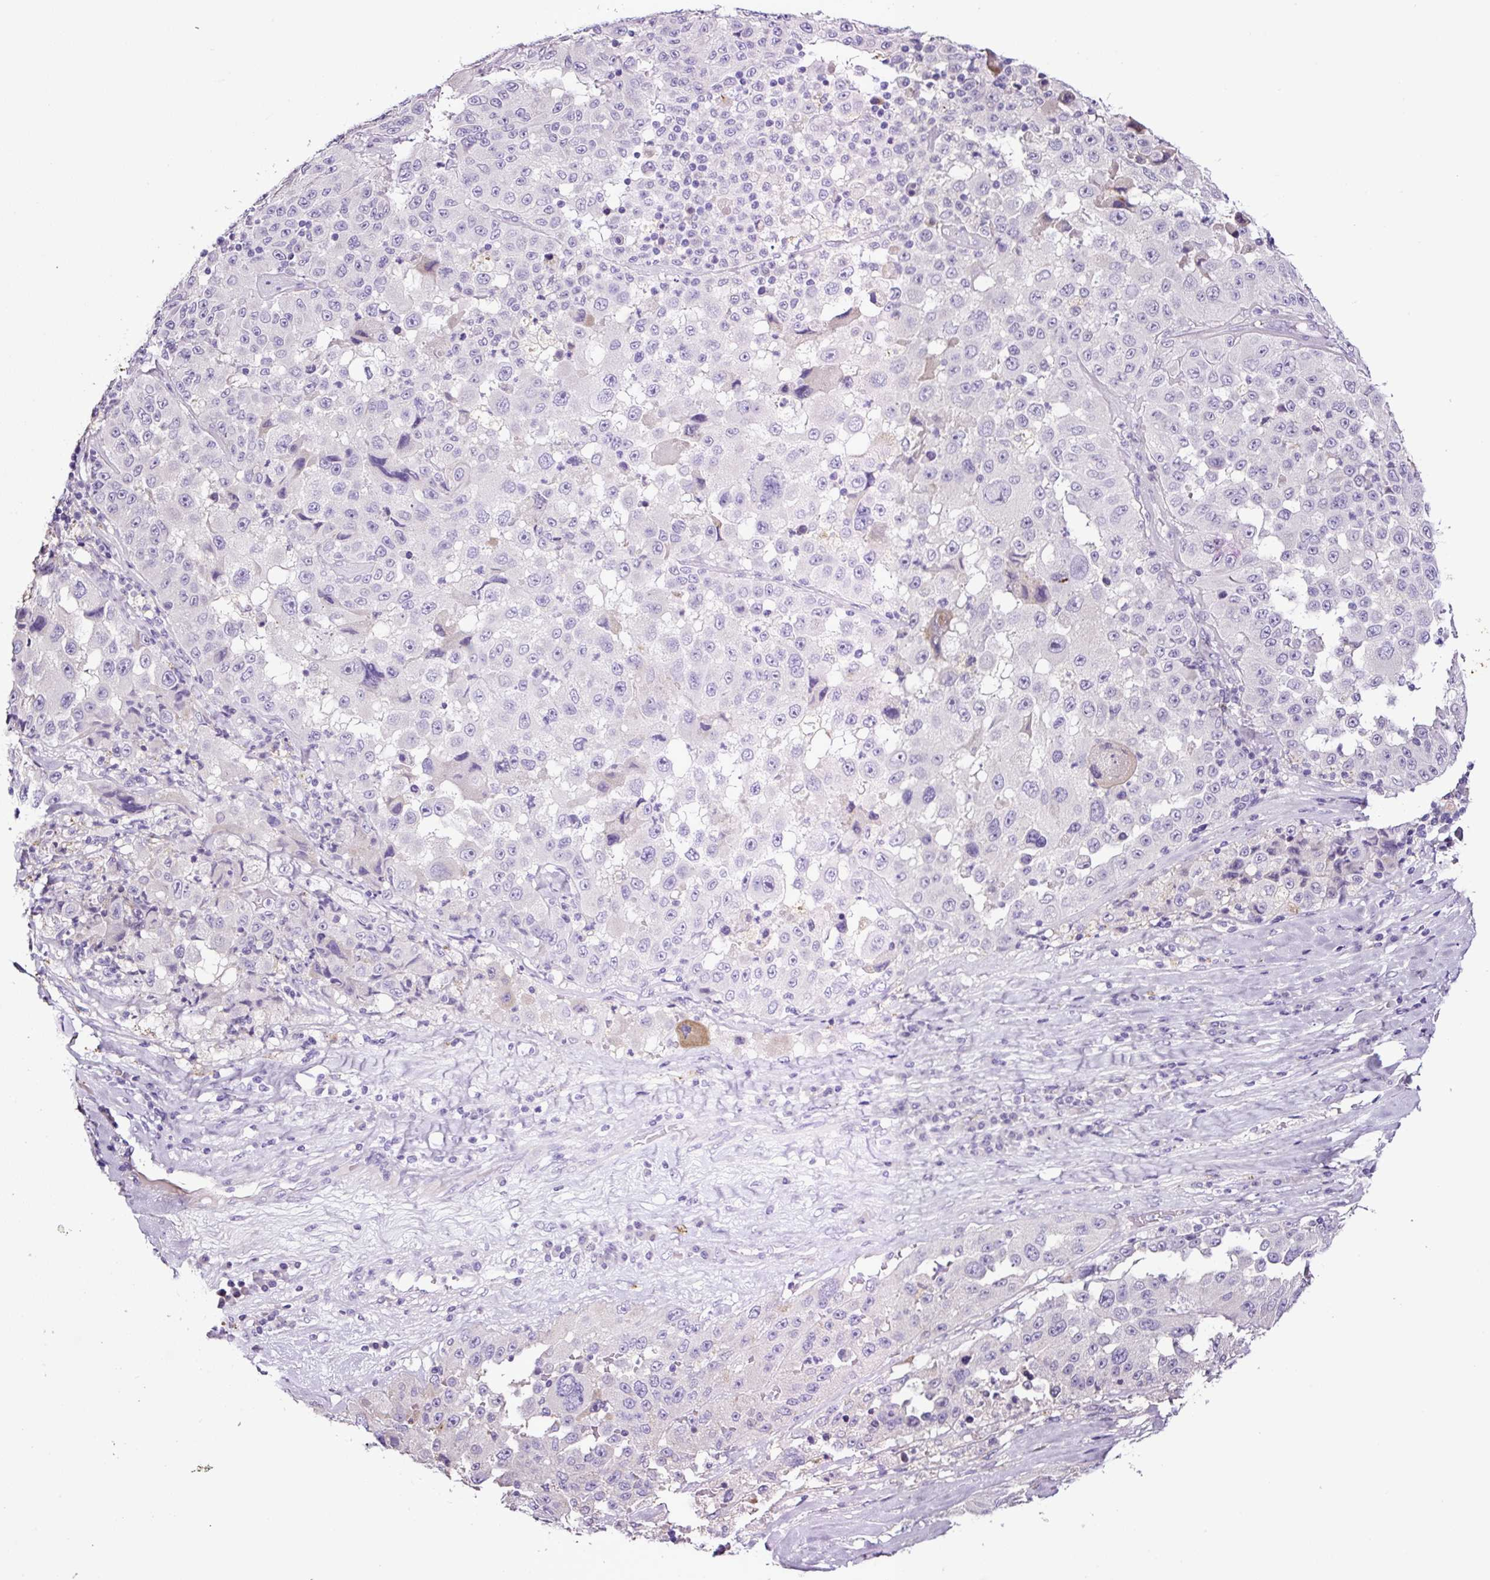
{"staining": {"intensity": "negative", "quantity": "none", "location": "none"}, "tissue": "melanoma", "cell_type": "Tumor cells", "image_type": "cancer", "snomed": [{"axis": "morphology", "description": "Malignant melanoma, Metastatic site"}, {"axis": "topography", "description": "Lymph node"}], "caption": "A micrograph of melanoma stained for a protein reveals no brown staining in tumor cells.", "gene": "SP8", "patient": {"sex": "male", "age": 62}}